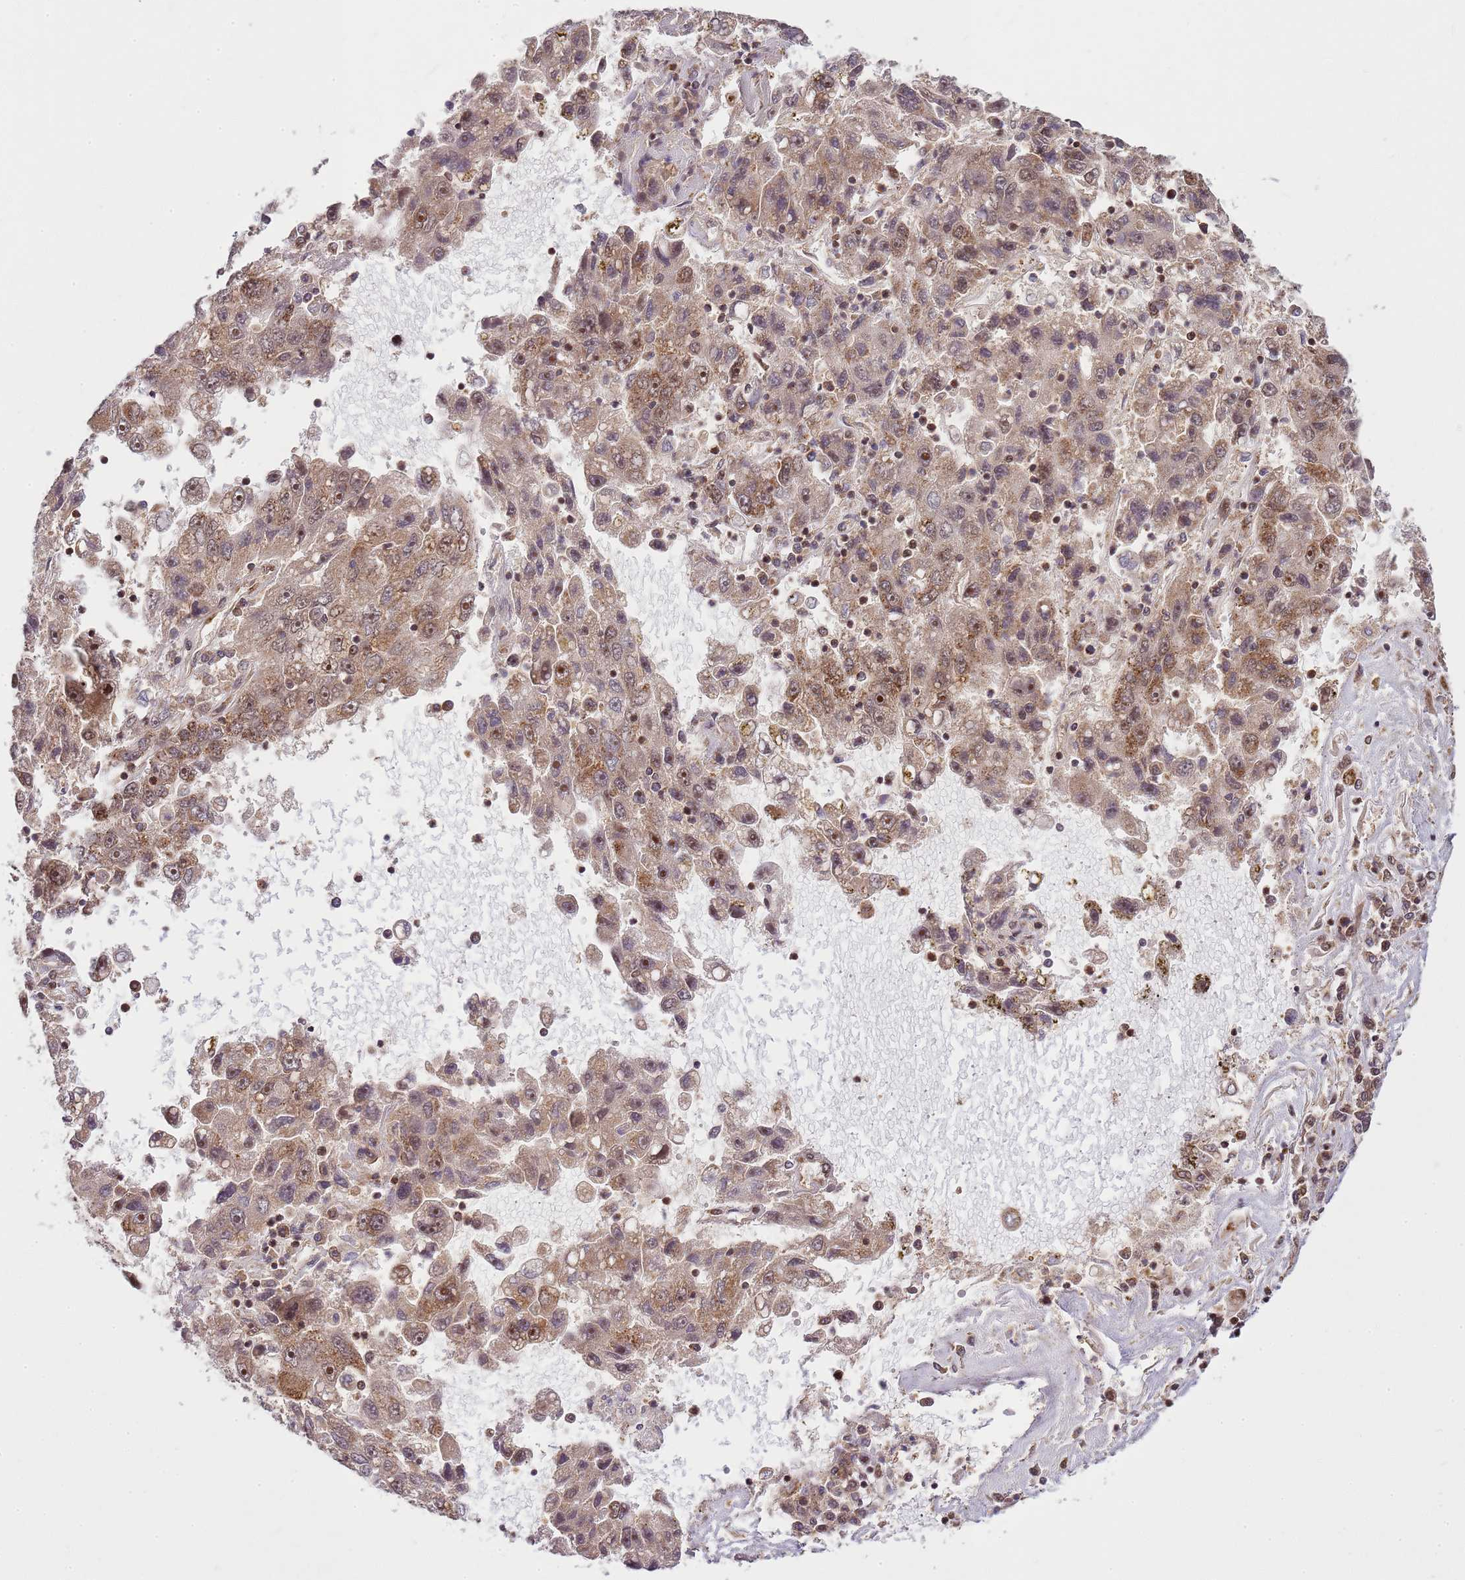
{"staining": {"intensity": "weak", "quantity": "25%-75%", "location": "cytoplasmic/membranous,nuclear"}, "tissue": "liver cancer", "cell_type": "Tumor cells", "image_type": "cancer", "snomed": [{"axis": "morphology", "description": "Carcinoma, Hepatocellular, NOS"}, {"axis": "topography", "description": "Liver"}], "caption": "High-magnification brightfield microscopy of liver hepatocellular carcinoma stained with DAB (3,3'-diaminobenzidine) (brown) and counterstained with hematoxylin (blue). tumor cells exhibit weak cytoplasmic/membranous and nuclear expression is present in about25%-75% of cells. The protein is stained brown, and the nuclei are stained in blue (DAB IHC with brightfield microscopy, high magnification).", "gene": "PEX14", "patient": {"sex": "male", "age": 49}}